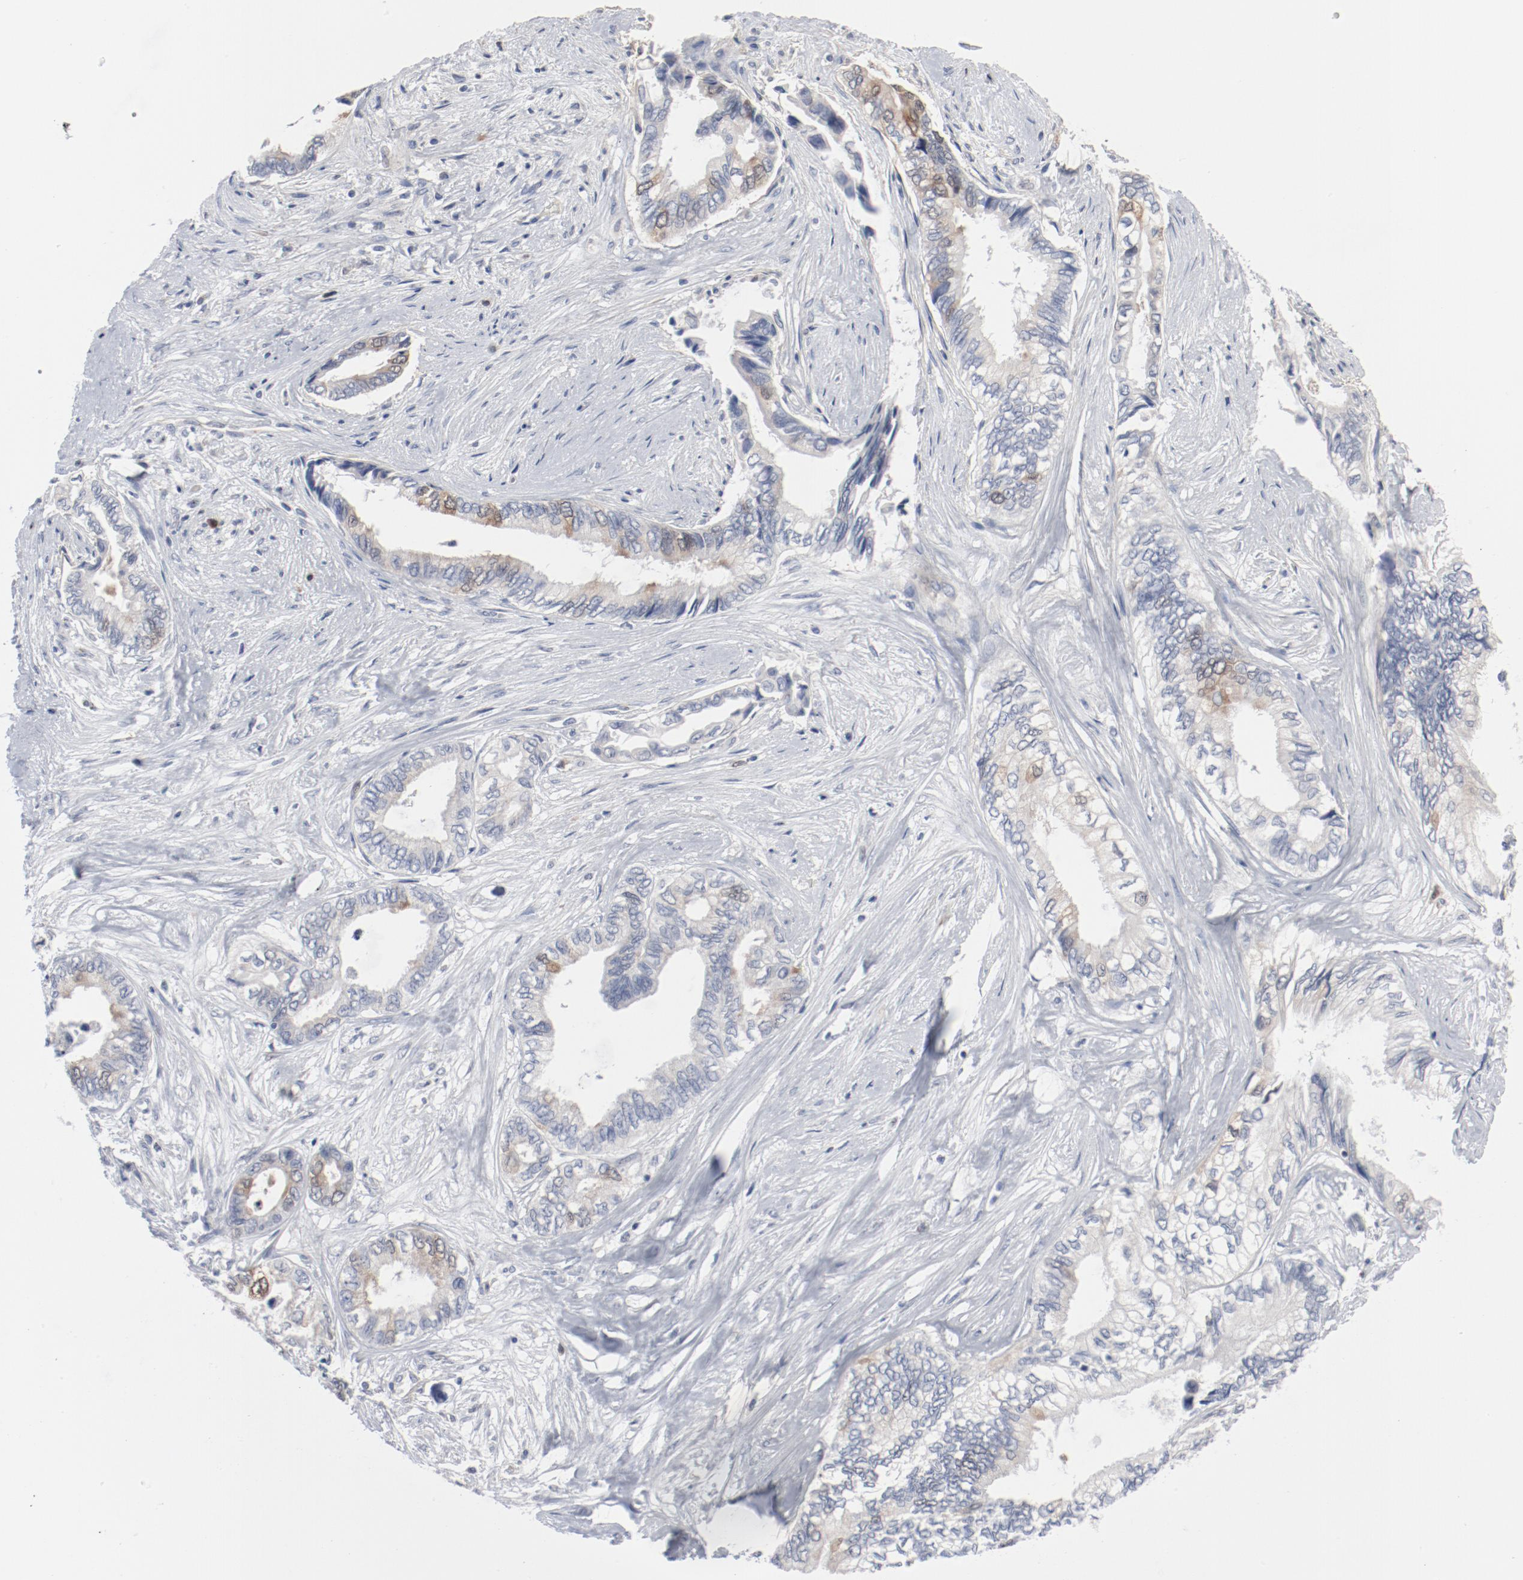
{"staining": {"intensity": "weak", "quantity": "<25%", "location": "nuclear"}, "tissue": "pancreatic cancer", "cell_type": "Tumor cells", "image_type": "cancer", "snomed": [{"axis": "morphology", "description": "Adenocarcinoma, NOS"}, {"axis": "topography", "description": "Pancreas"}], "caption": "A histopathology image of human pancreatic adenocarcinoma is negative for staining in tumor cells.", "gene": "CDK1", "patient": {"sex": "female", "age": 66}}